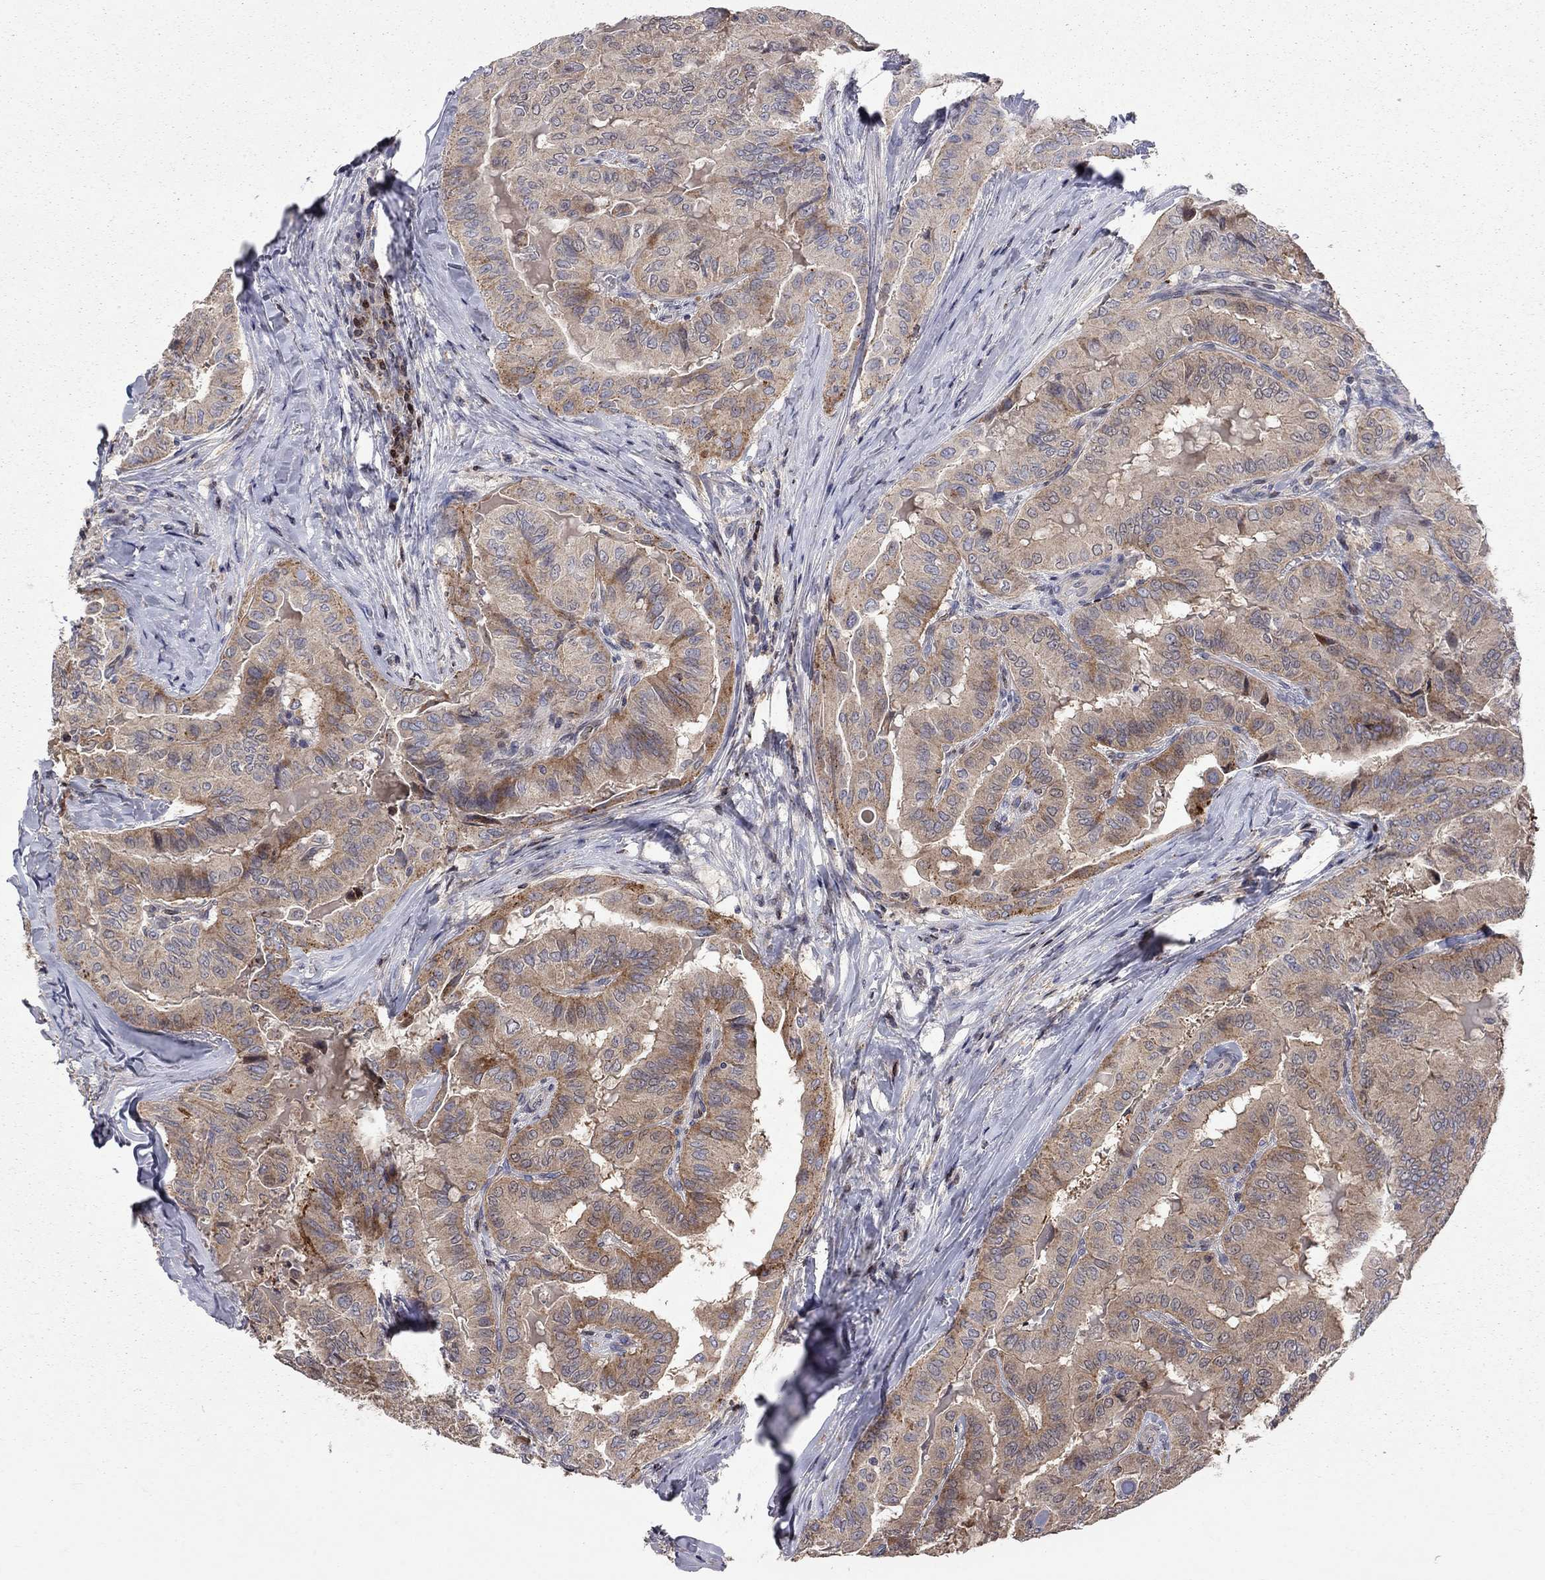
{"staining": {"intensity": "moderate", "quantity": "25%-75%", "location": "cytoplasmic/membranous"}, "tissue": "thyroid cancer", "cell_type": "Tumor cells", "image_type": "cancer", "snomed": [{"axis": "morphology", "description": "Papillary adenocarcinoma, NOS"}, {"axis": "topography", "description": "Thyroid gland"}], "caption": "Immunohistochemical staining of thyroid cancer exhibits moderate cytoplasmic/membranous protein expression in about 25%-75% of tumor cells.", "gene": "ERN2", "patient": {"sex": "female", "age": 68}}